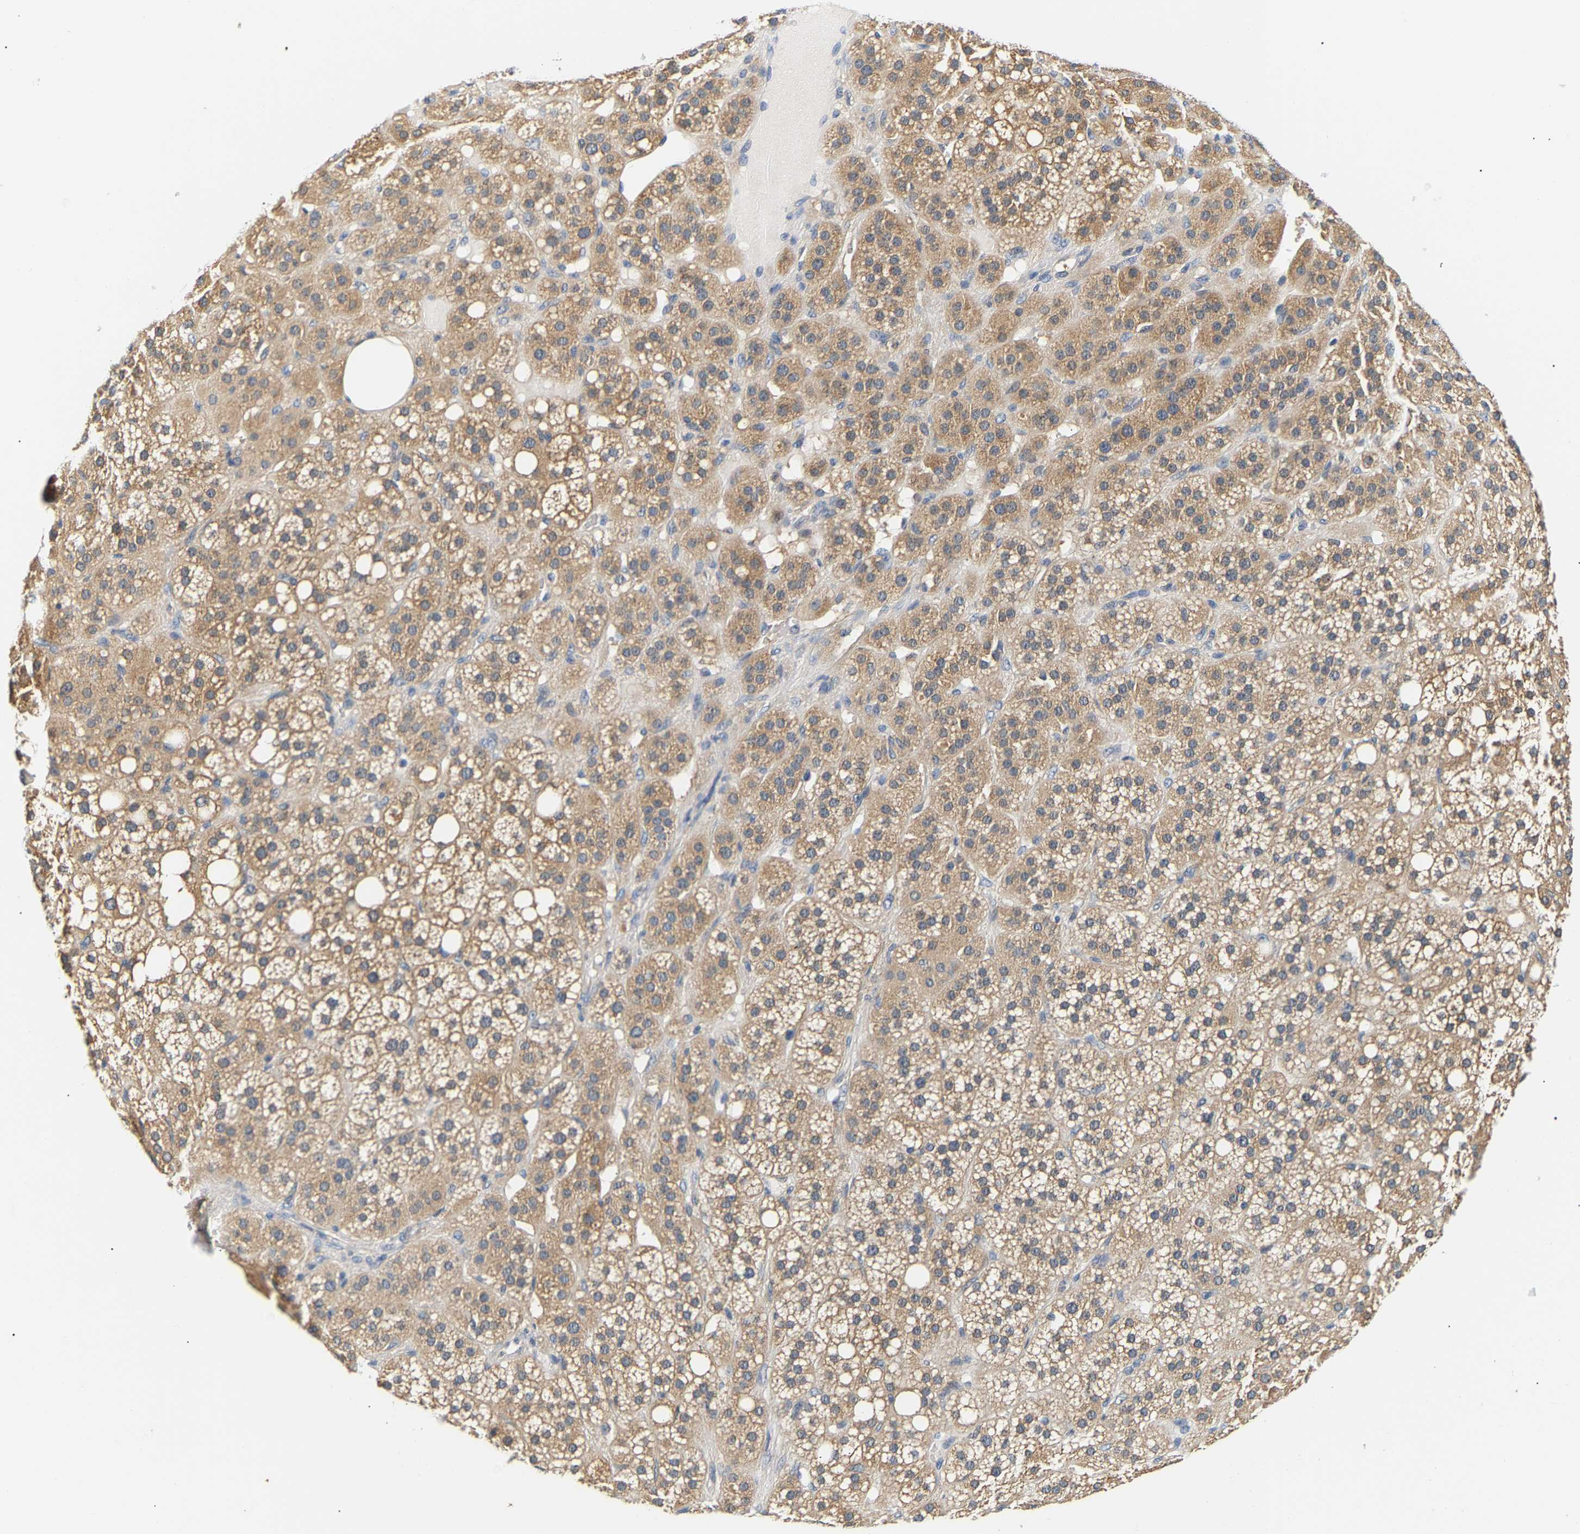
{"staining": {"intensity": "moderate", "quantity": ">75%", "location": "cytoplasmic/membranous"}, "tissue": "adrenal gland", "cell_type": "Glandular cells", "image_type": "normal", "snomed": [{"axis": "morphology", "description": "Normal tissue, NOS"}, {"axis": "topography", "description": "Adrenal gland"}], "caption": "This is an image of IHC staining of benign adrenal gland, which shows moderate expression in the cytoplasmic/membranous of glandular cells.", "gene": "PPID", "patient": {"sex": "female", "age": 59}}